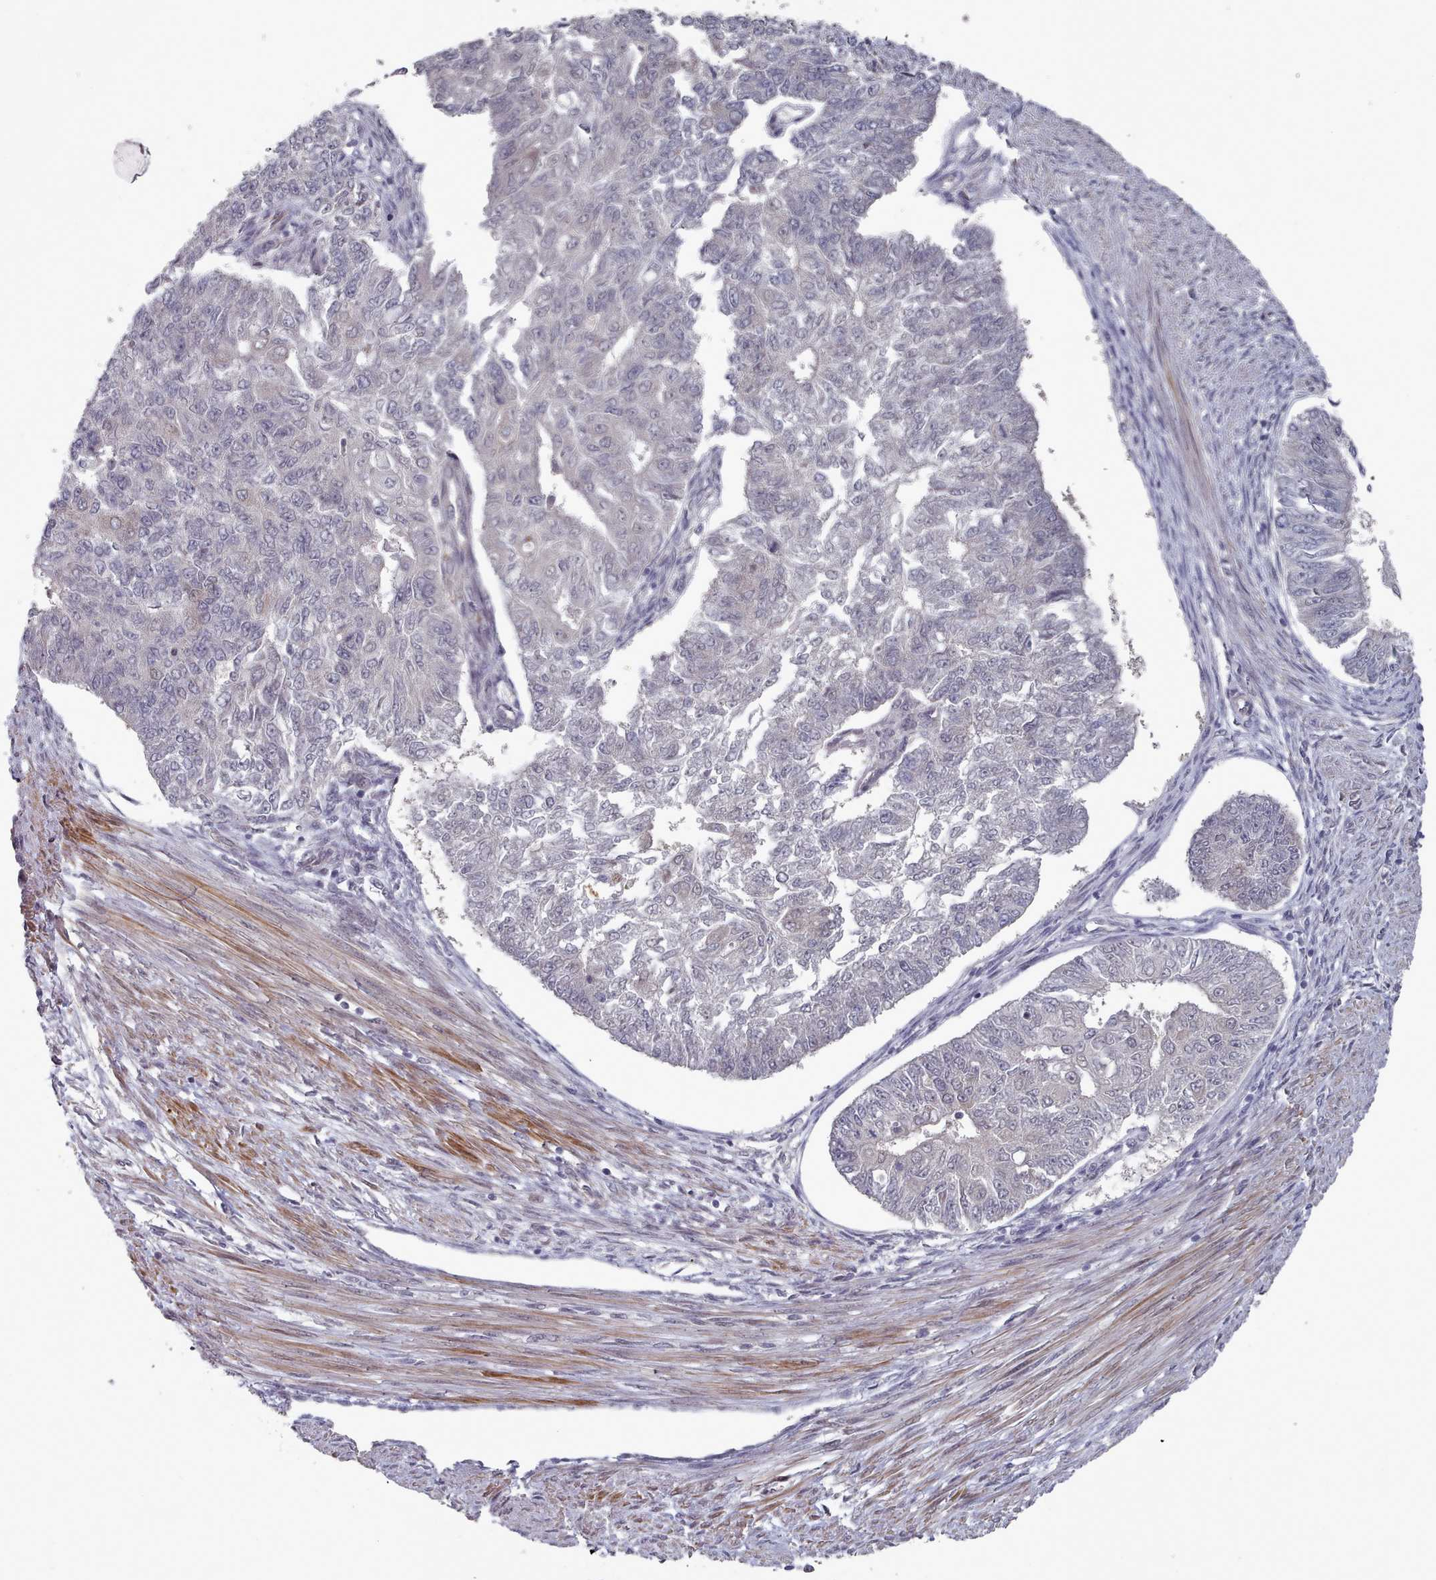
{"staining": {"intensity": "negative", "quantity": "none", "location": "none"}, "tissue": "endometrial cancer", "cell_type": "Tumor cells", "image_type": "cancer", "snomed": [{"axis": "morphology", "description": "Adenocarcinoma, NOS"}, {"axis": "topography", "description": "Endometrium"}], "caption": "DAB (3,3'-diaminobenzidine) immunohistochemical staining of human endometrial cancer (adenocarcinoma) demonstrates no significant positivity in tumor cells.", "gene": "HYAL3", "patient": {"sex": "female", "age": 32}}